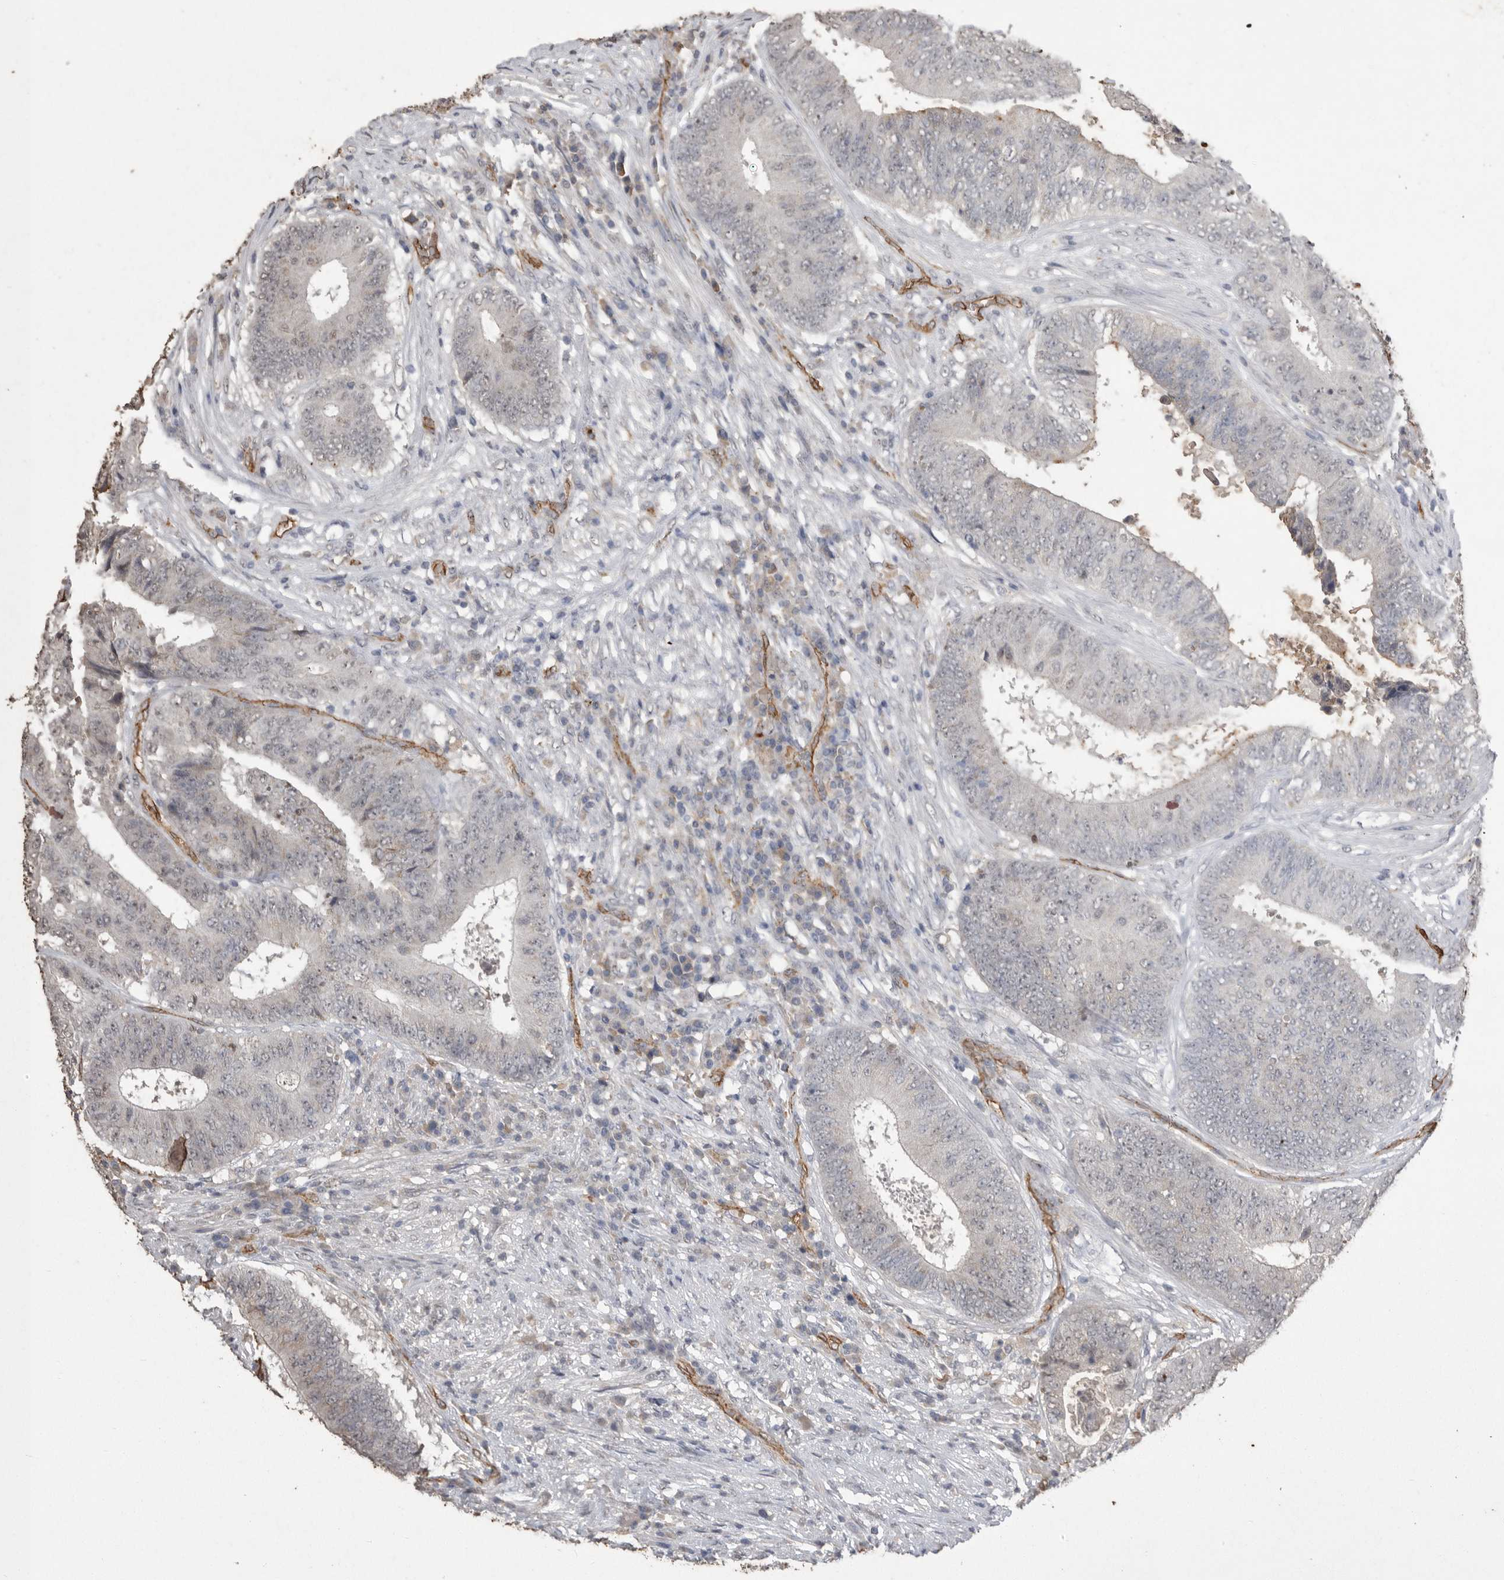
{"staining": {"intensity": "negative", "quantity": "none", "location": "none"}, "tissue": "colorectal cancer", "cell_type": "Tumor cells", "image_type": "cancer", "snomed": [{"axis": "morphology", "description": "Adenocarcinoma, NOS"}, {"axis": "topography", "description": "Rectum"}], "caption": "An image of human colorectal cancer is negative for staining in tumor cells.", "gene": "IL27", "patient": {"sex": "male", "age": 72}}